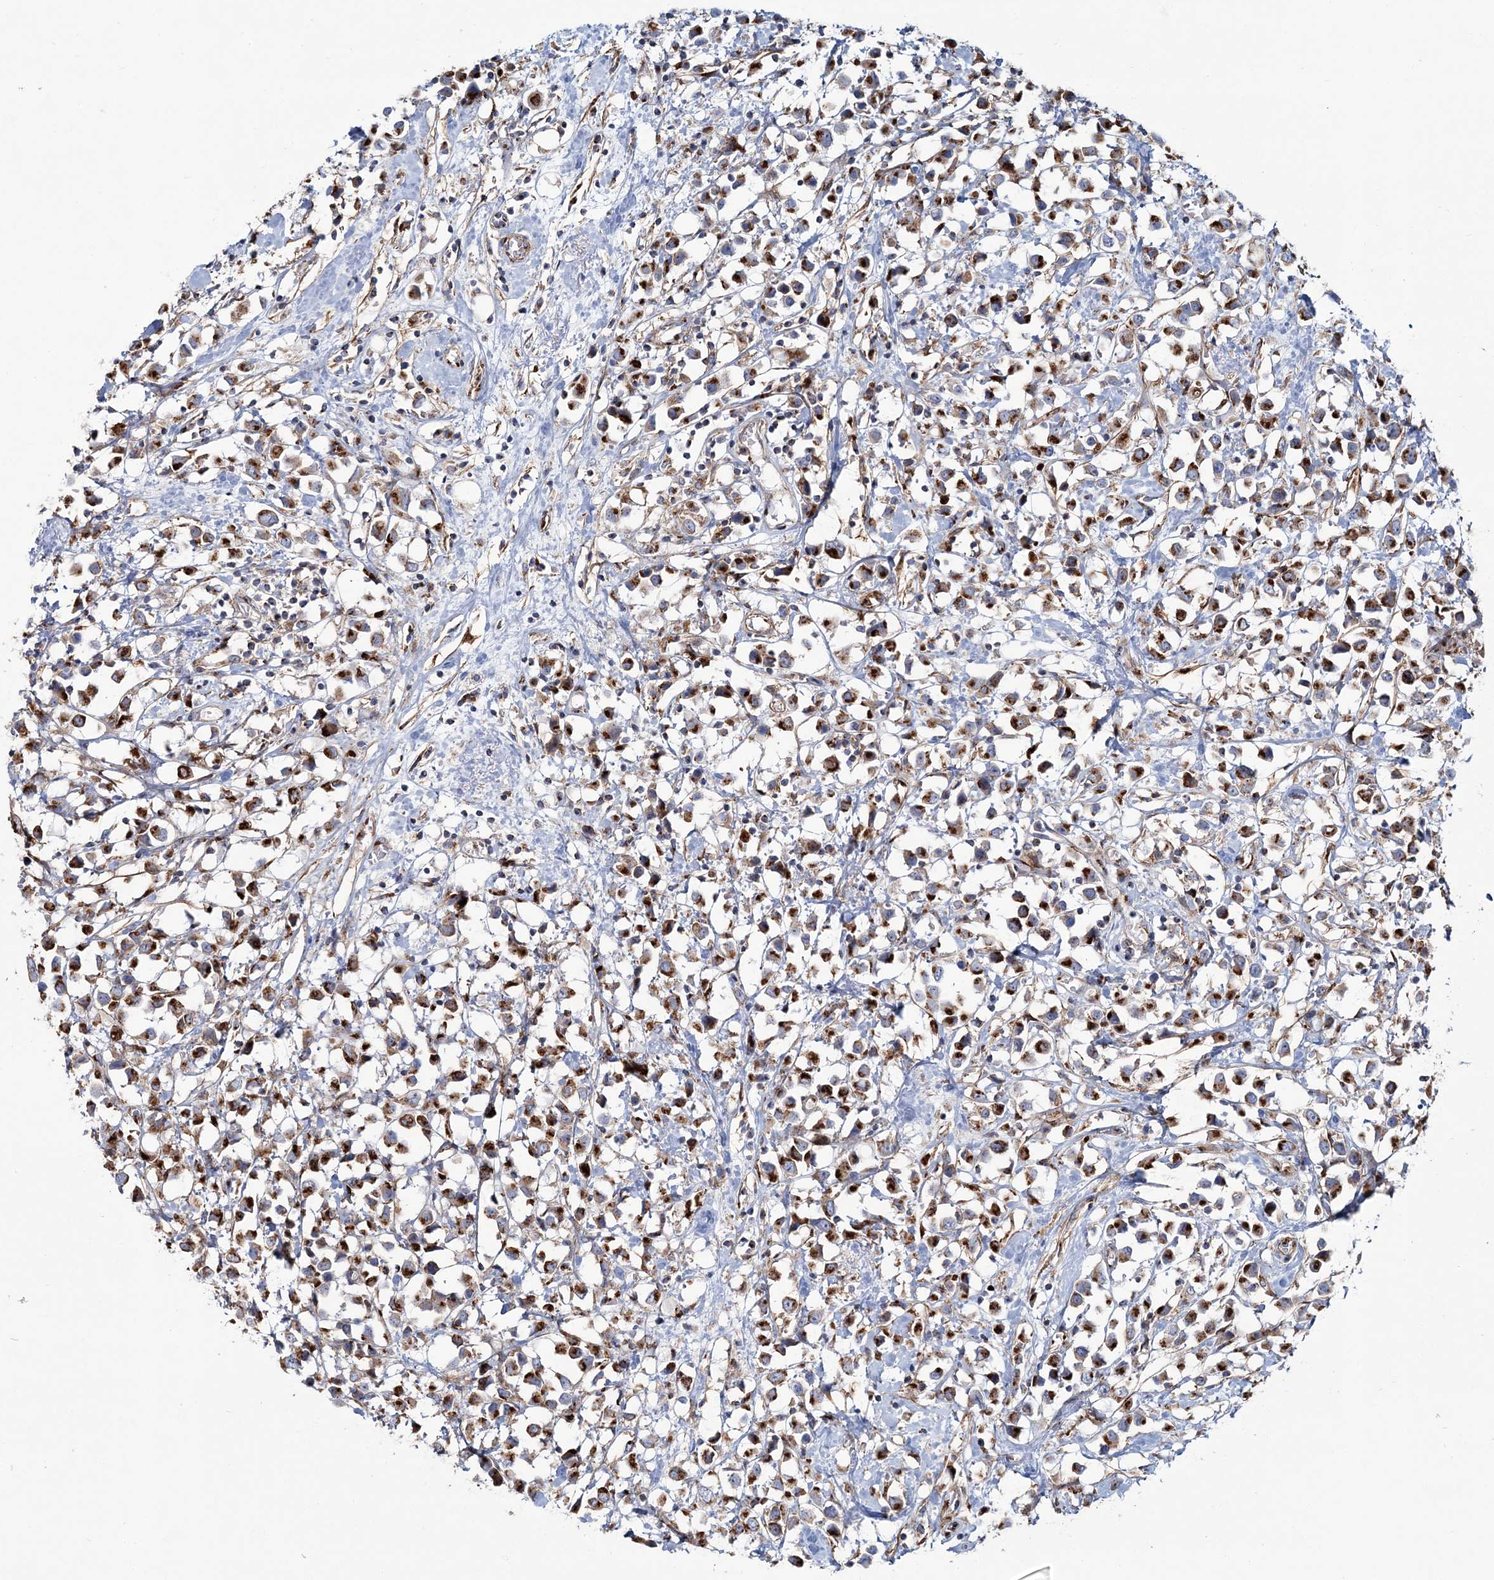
{"staining": {"intensity": "strong", "quantity": ">75%", "location": "cytoplasmic/membranous"}, "tissue": "breast cancer", "cell_type": "Tumor cells", "image_type": "cancer", "snomed": [{"axis": "morphology", "description": "Duct carcinoma"}, {"axis": "topography", "description": "Breast"}], "caption": "Protein expression analysis of breast cancer (invasive ductal carcinoma) displays strong cytoplasmic/membranous positivity in approximately >75% of tumor cells.", "gene": "MAN1A2", "patient": {"sex": "female", "age": 61}}